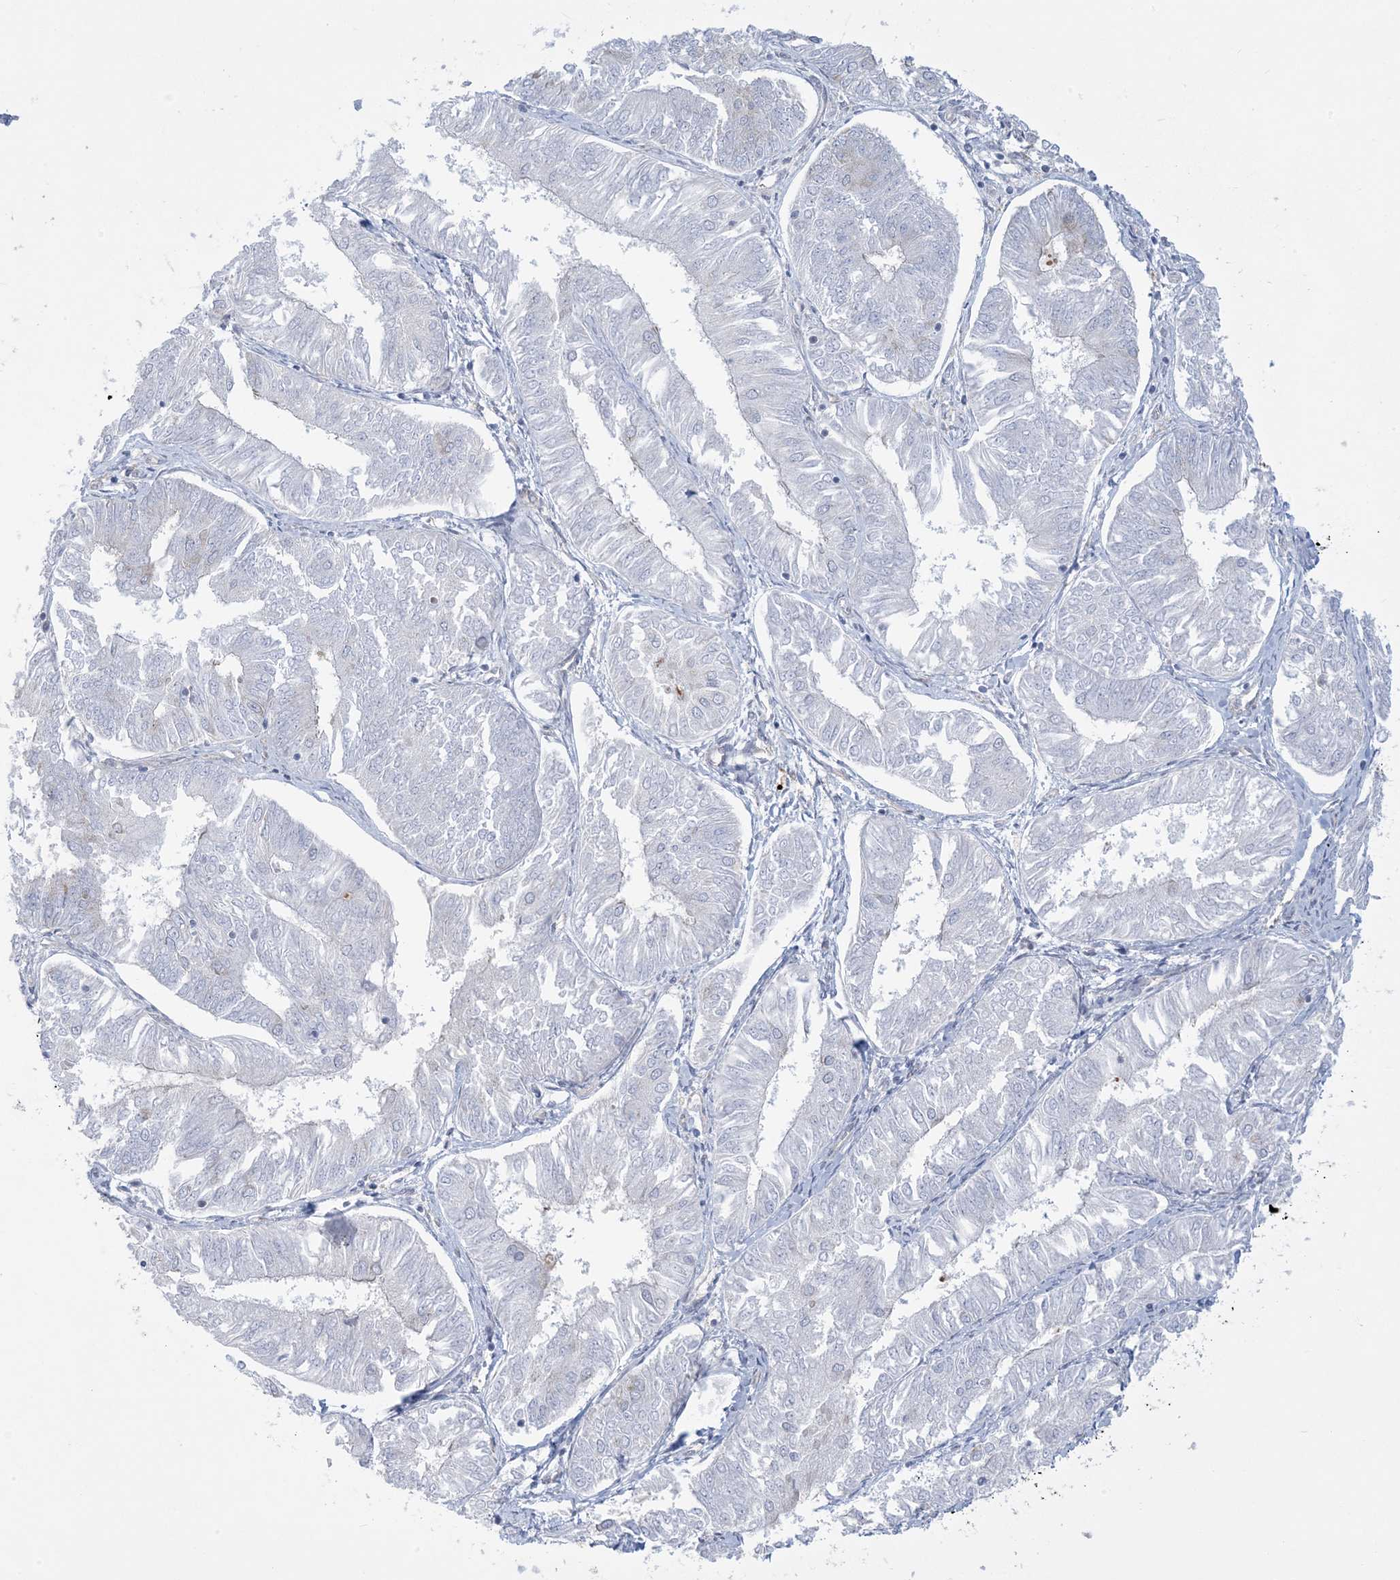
{"staining": {"intensity": "negative", "quantity": "none", "location": "none"}, "tissue": "endometrial cancer", "cell_type": "Tumor cells", "image_type": "cancer", "snomed": [{"axis": "morphology", "description": "Adenocarcinoma, NOS"}, {"axis": "topography", "description": "Endometrium"}], "caption": "Human endometrial adenocarcinoma stained for a protein using IHC demonstrates no positivity in tumor cells.", "gene": "SLAMF9", "patient": {"sex": "female", "age": 58}}